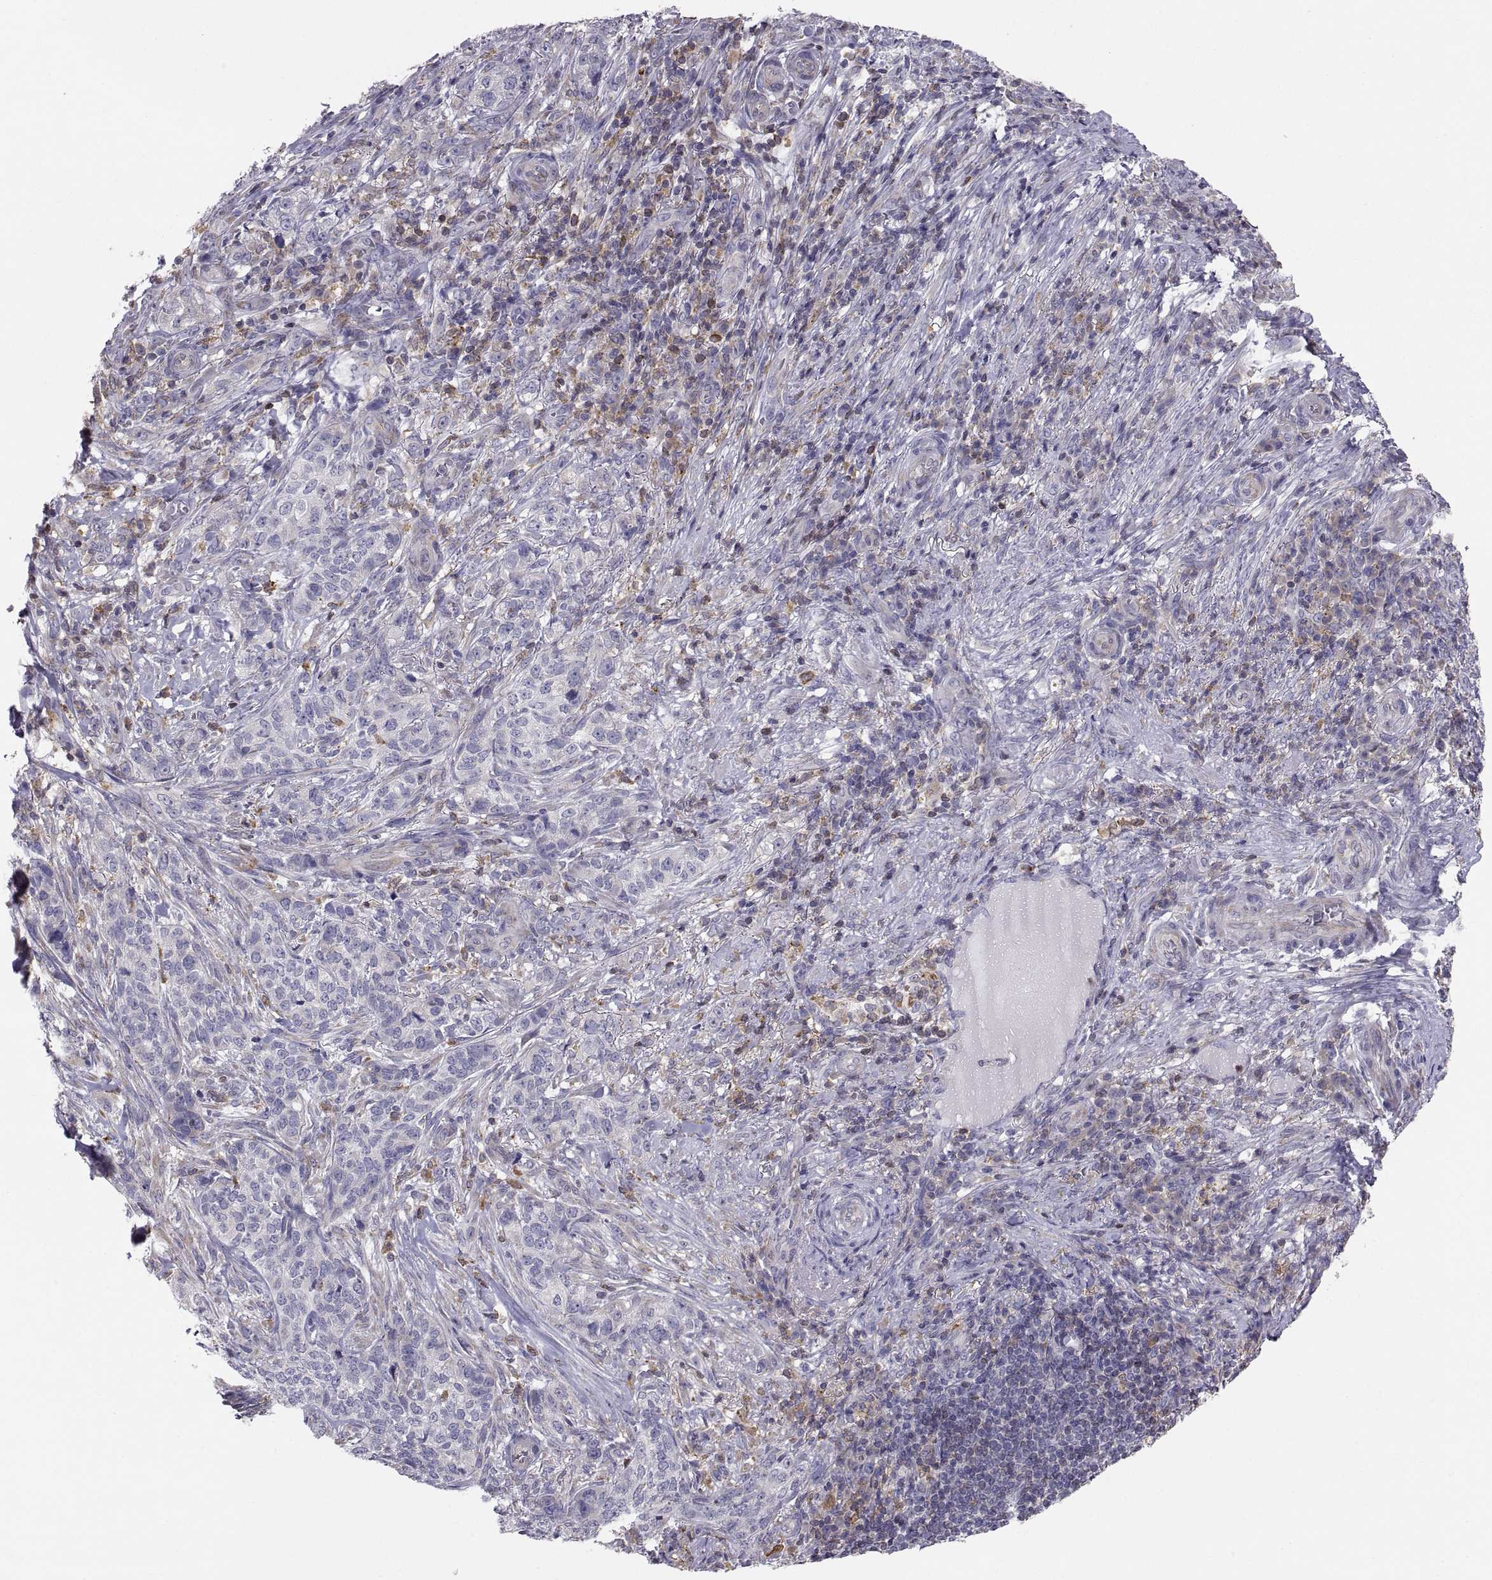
{"staining": {"intensity": "negative", "quantity": "none", "location": "none"}, "tissue": "skin cancer", "cell_type": "Tumor cells", "image_type": "cancer", "snomed": [{"axis": "morphology", "description": "Basal cell carcinoma"}, {"axis": "topography", "description": "Skin"}], "caption": "Immunohistochemical staining of basal cell carcinoma (skin) displays no significant positivity in tumor cells.", "gene": "ERO1A", "patient": {"sex": "female", "age": 69}}